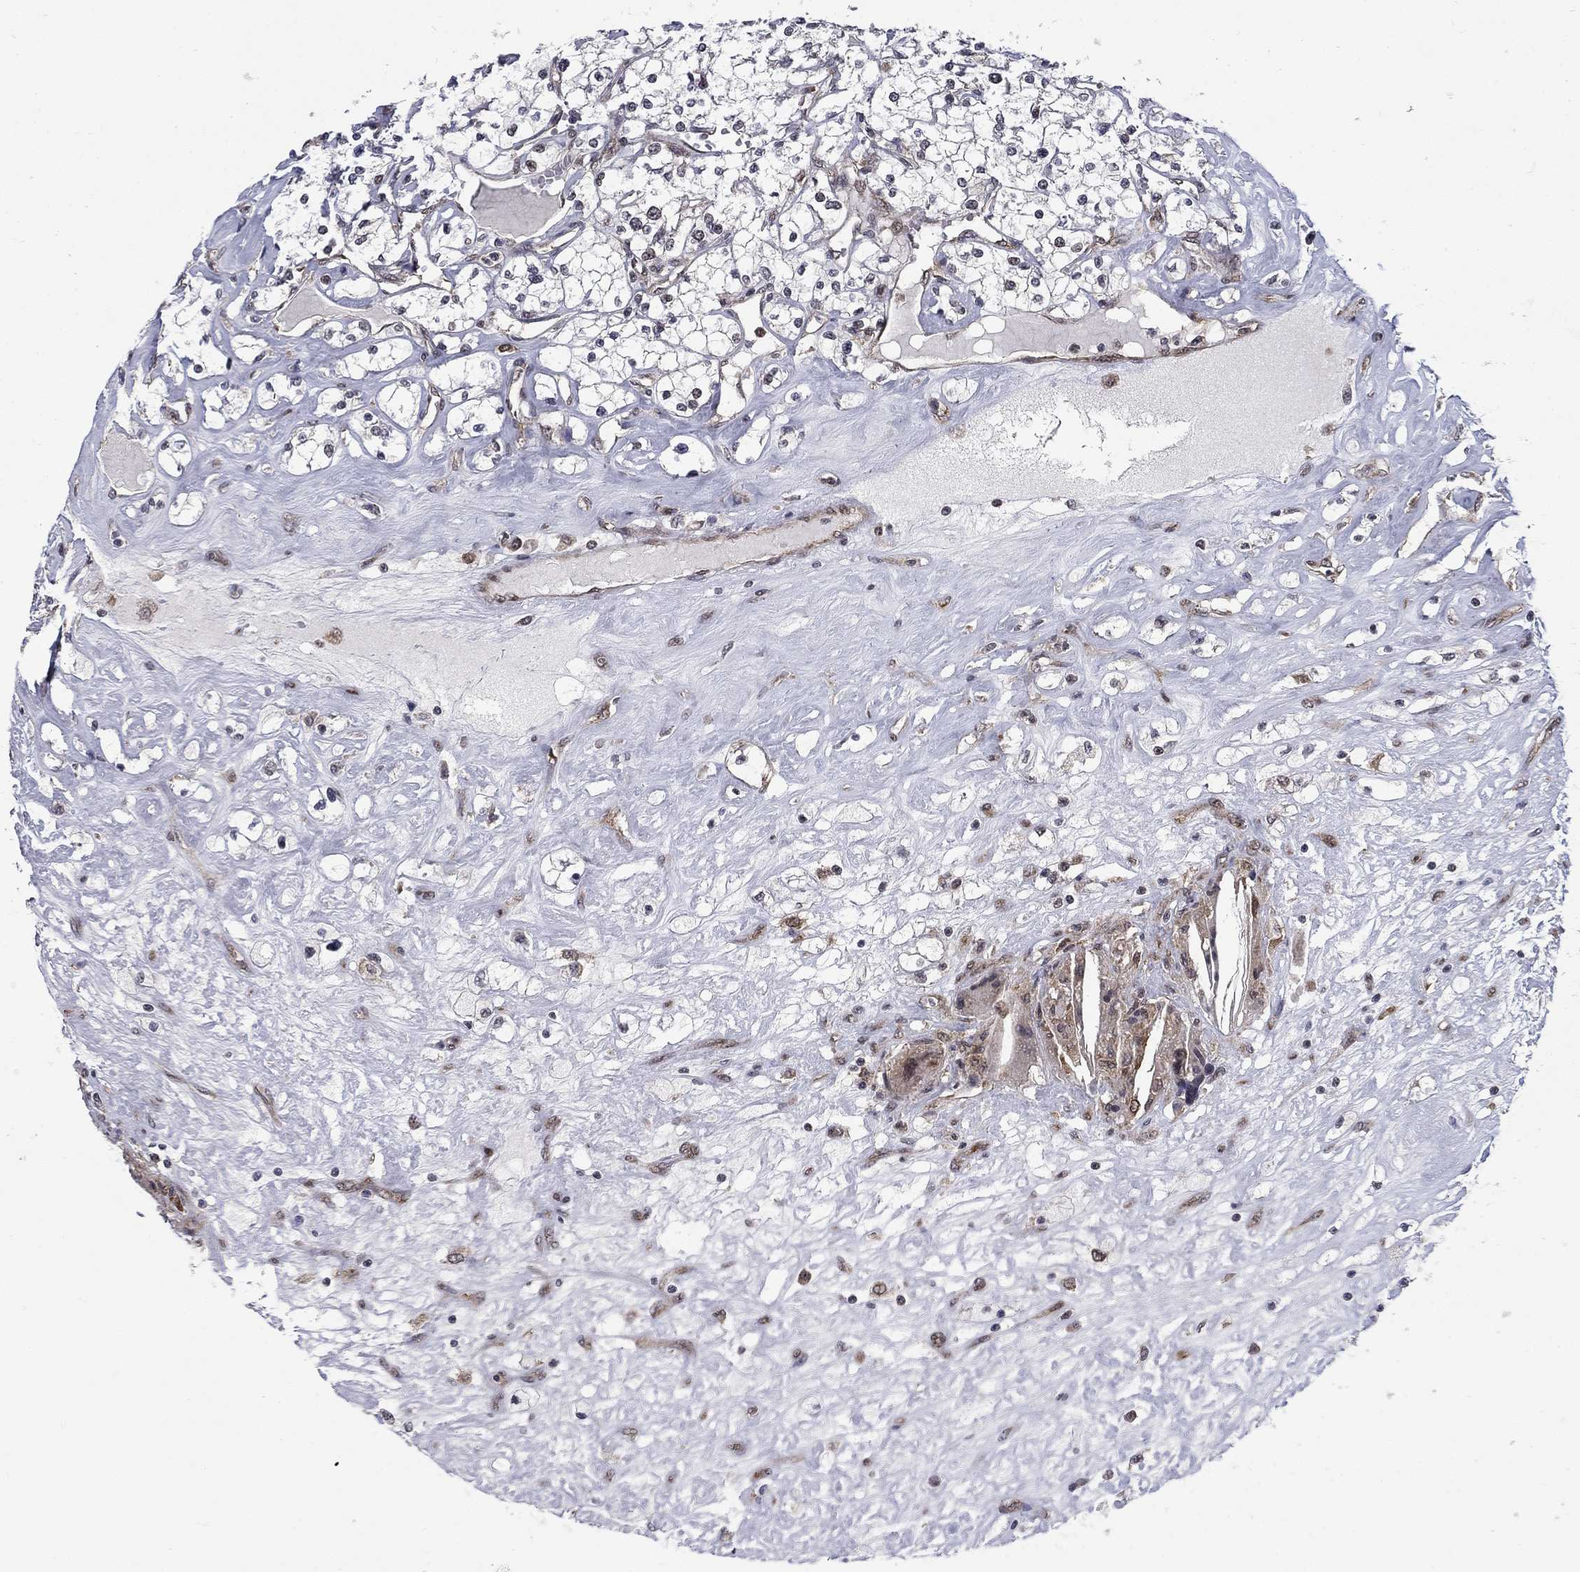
{"staining": {"intensity": "negative", "quantity": "none", "location": "none"}, "tissue": "renal cancer", "cell_type": "Tumor cells", "image_type": "cancer", "snomed": [{"axis": "morphology", "description": "Adenocarcinoma, NOS"}, {"axis": "topography", "description": "Kidney"}], "caption": "Renal cancer stained for a protein using immunohistochemistry exhibits no staining tumor cells.", "gene": "DNAJA1", "patient": {"sex": "male", "age": 67}}